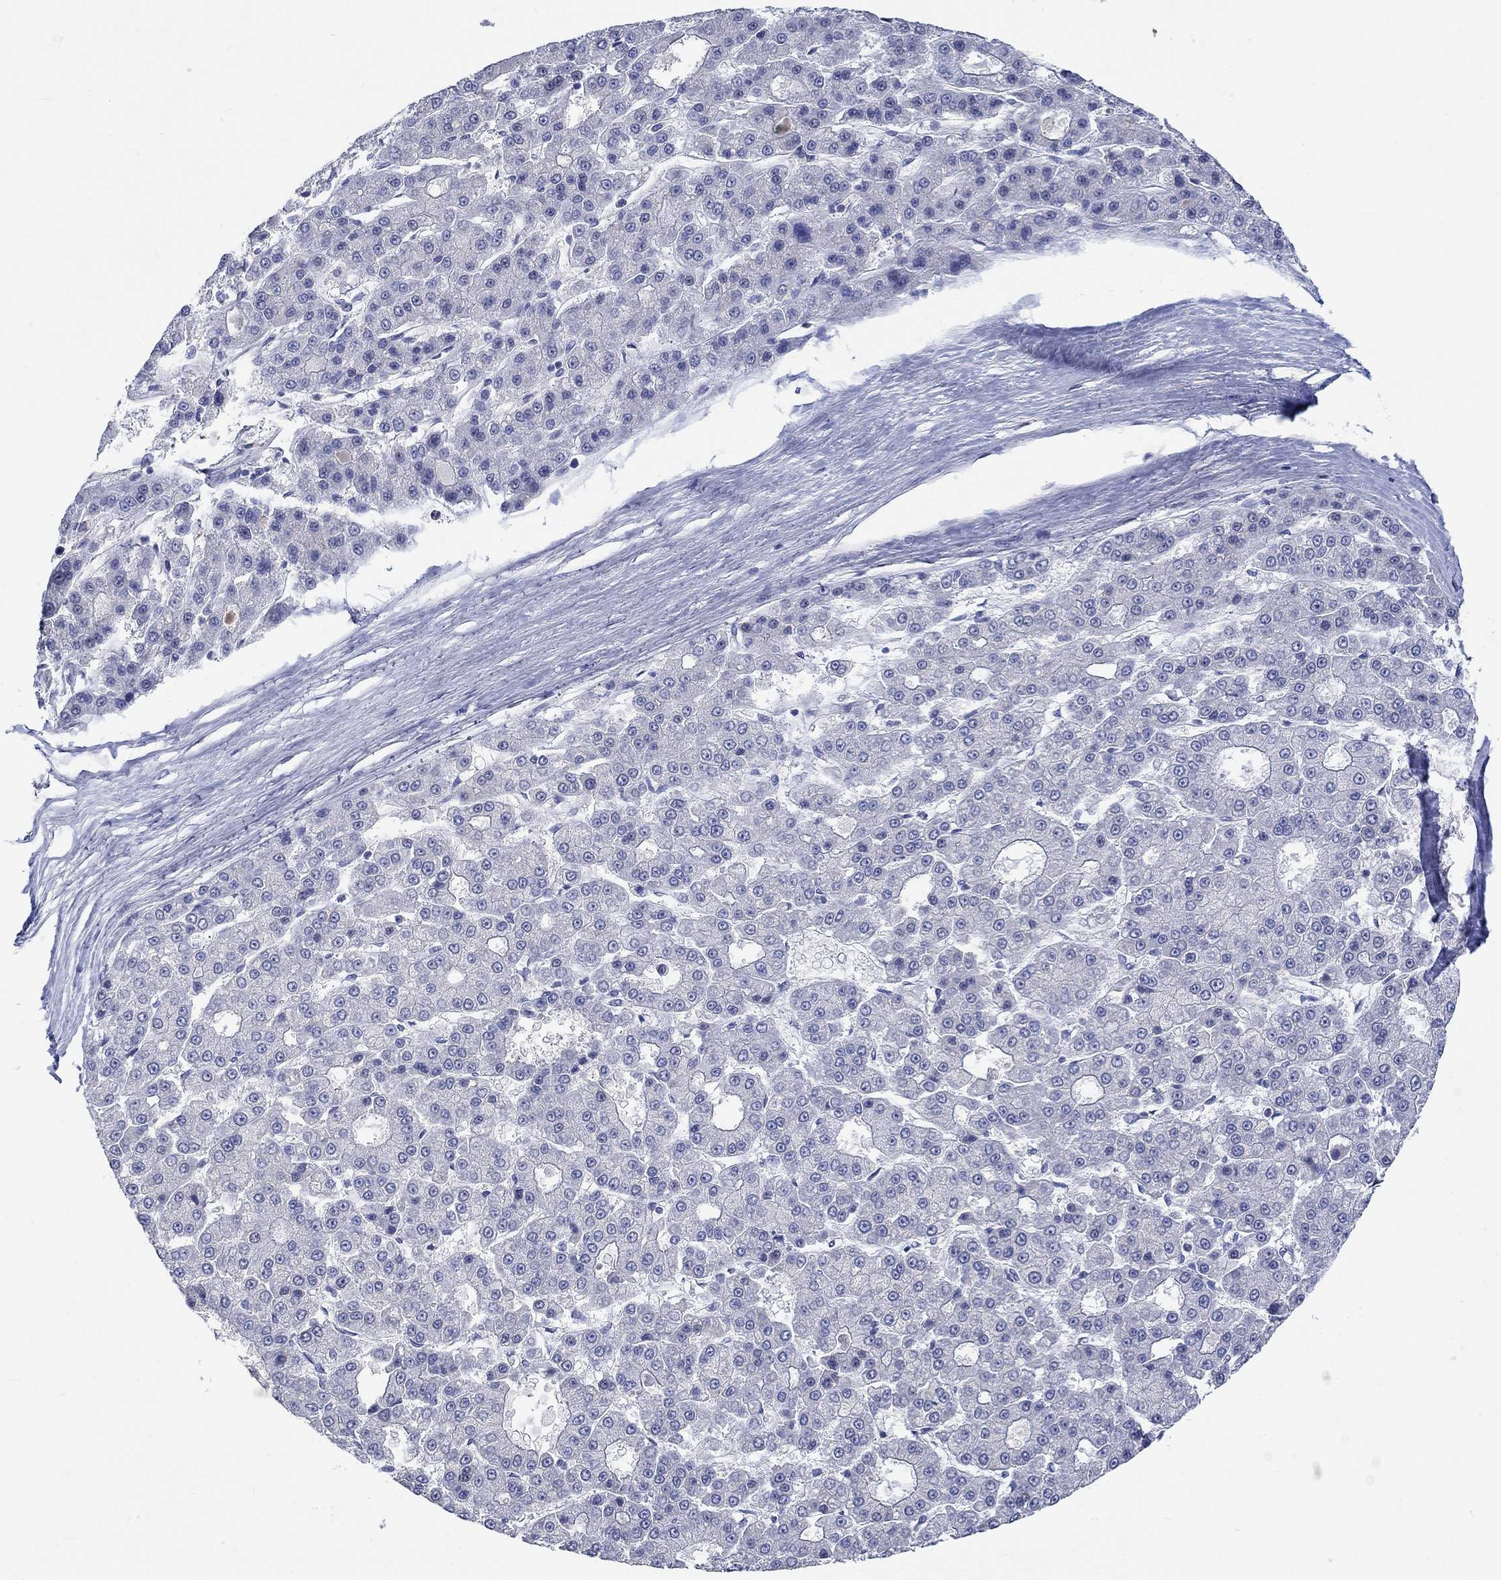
{"staining": {"intensity": "negative", "quantity": "none", "location": "none"}, "tissue": "liver cancer", "cell_type": "Tumor cells", "image_type": "cancer", "snomed": [{"axis": "morphology", "description": "Carcinoma, Hepatocellular, NOS"}, {"axis": "topography", "description": "Liver"}], "caption": "Tumor cells are negative for protein expression in human liver hepatocellular carcinoma.", "gene": "PNMA5", "patient": {"sex": "male", "age": 70}}